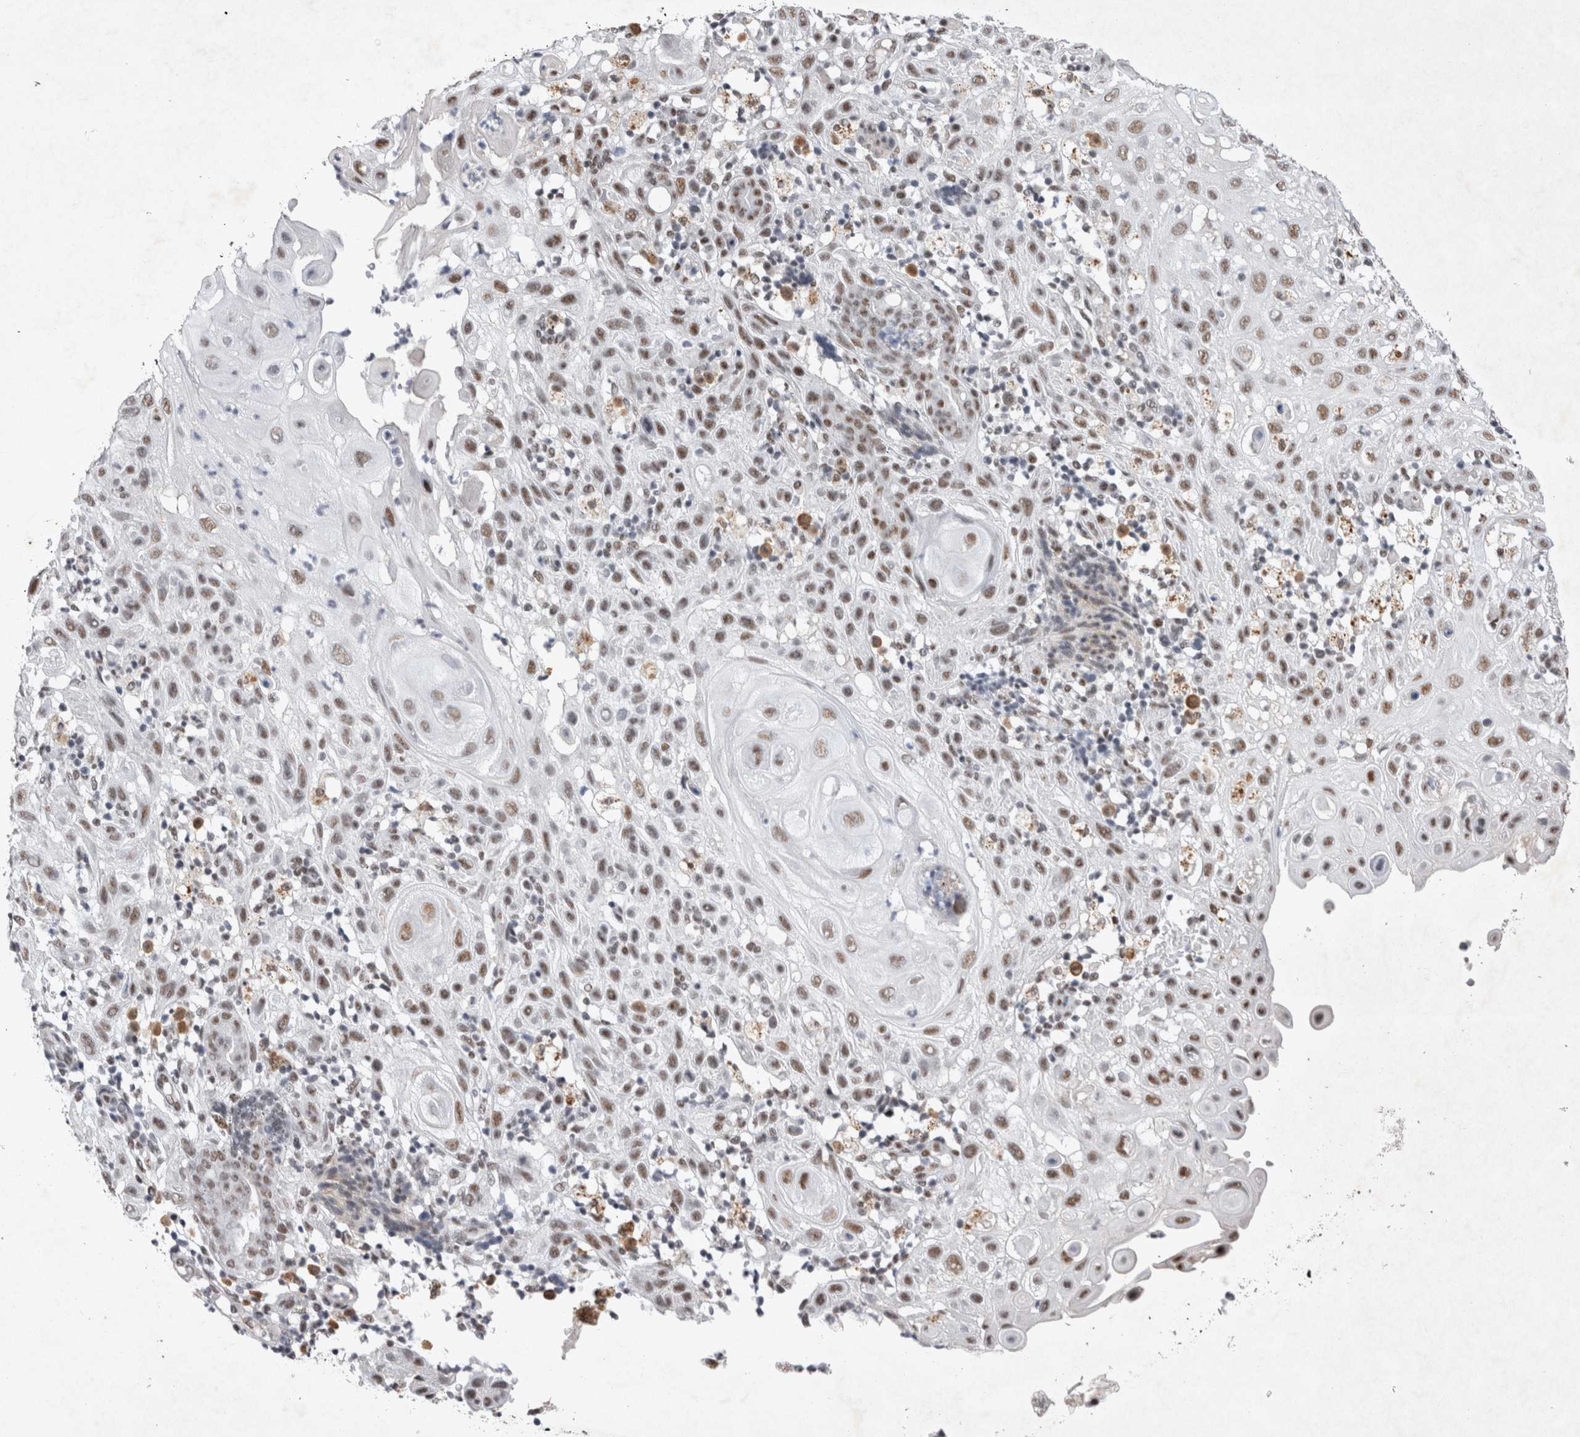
{"staining": {"intensity": "moderate", "quantity": "25%-75%", "location": "nuclear"}, "tissue": "skin cancer", "cell_type": "Tumor cells", "image_type": "cancer", "snomed": [{"axis": "morphology", "description": "Normal tissue, NOS"}, {"axis": "morphology", "description": "Squamous cell carcinoma, NOS"}, {"axis": "topography", "description": "Skin"}], "caption": "A histopathology image of human skin cancer (squamous cell carcinoma) stained for a protein demonstrates moderate nuclear brown staining in tumor cells. (DAB = brown stain, brightfield microscopy at high magnification).", "gene": "RBM6", "patient": {"sex": "female", "age": 96}}